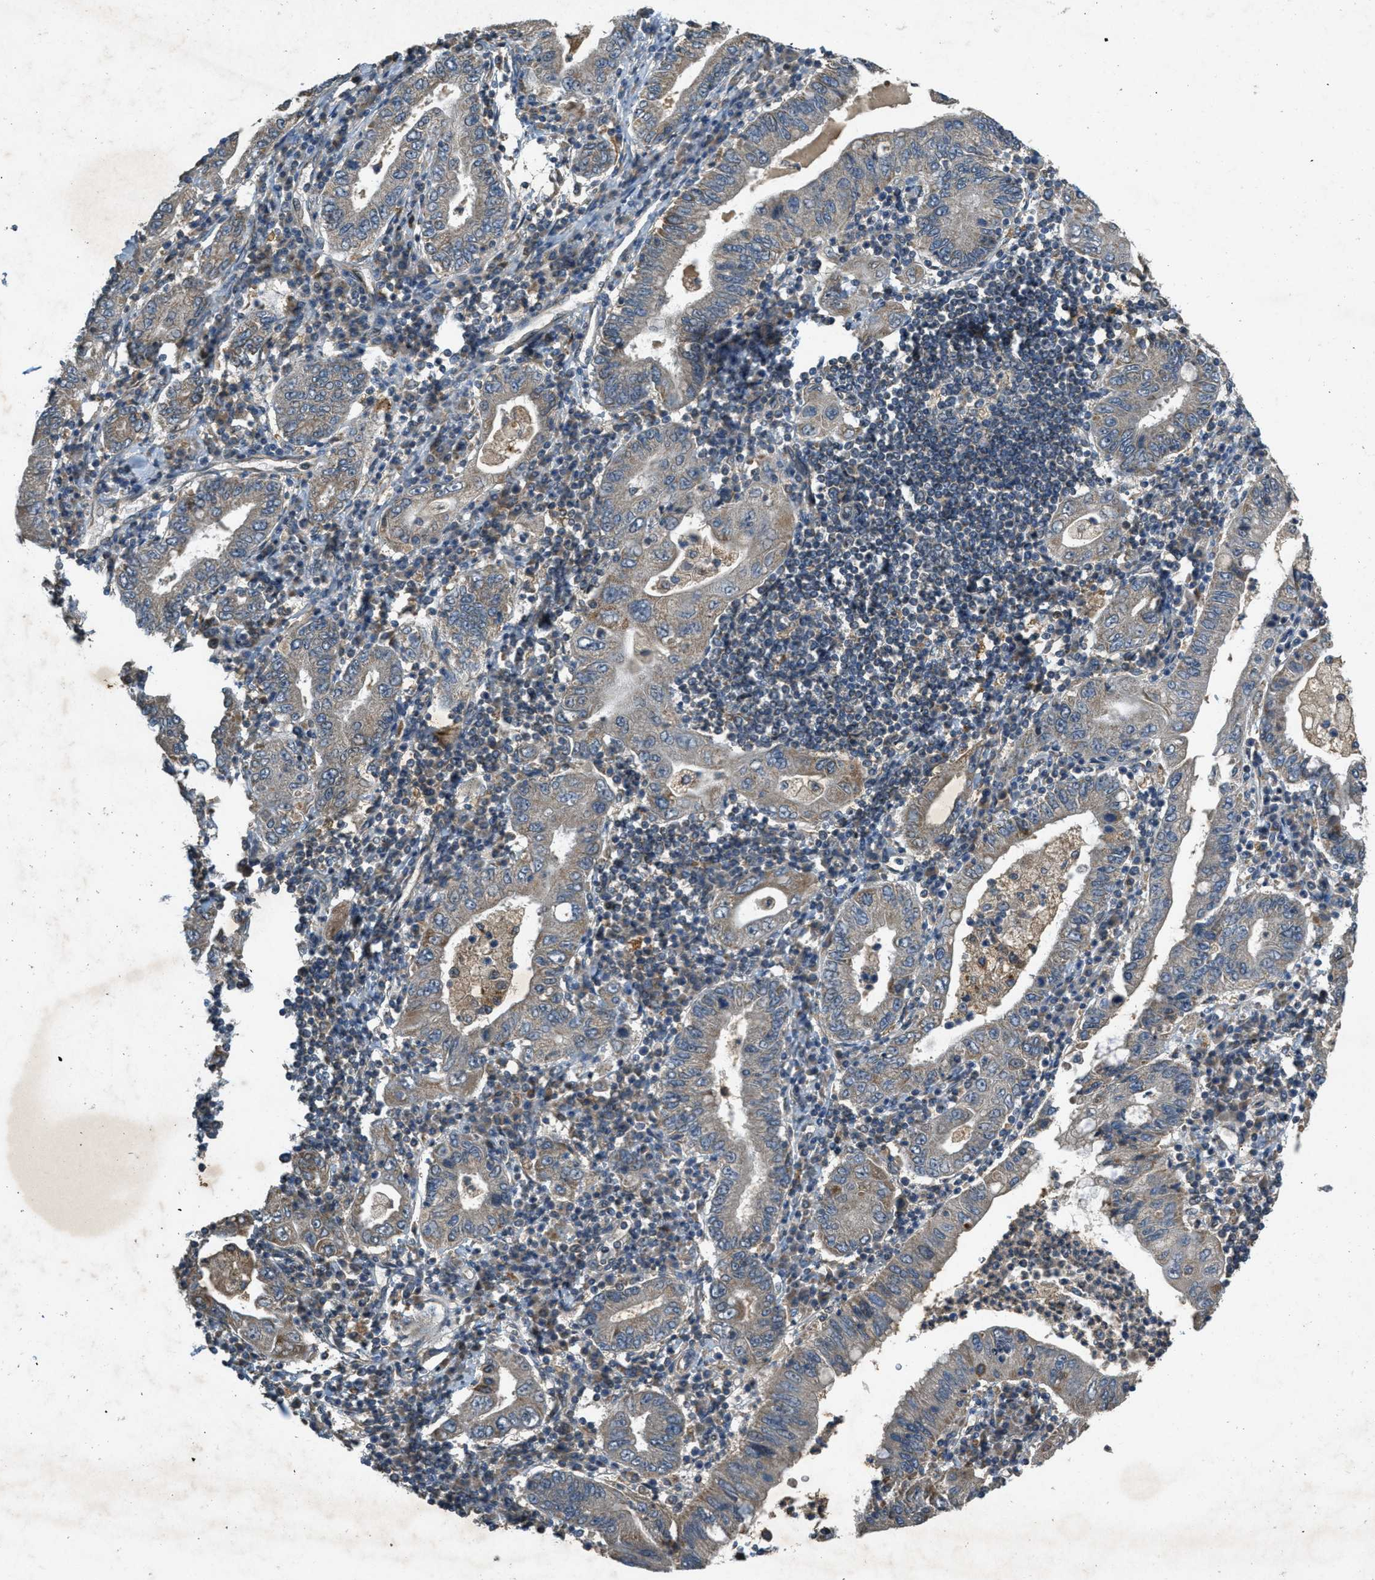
{"staining": {"intensity": "moderate", "quantity": "25%-75%", "location": "cytoplasmic/membranous"}, "tissue": "stomach cancer", "cell_type": "Tumor cells", "image_type": "cancer", "snomed": [{"axis": "morphology", "description": "Normal tissue, NOS"}, {"axis": "morphology", "description": "Adenocarcinoma, NOS"}, {"axis": "topography", "description": "Esophagus"}, {"axis": "topography", "description": "Stomach, upper"}, {"axis": "topography", "description": "Peripheral nerve tissue"}], "caption": "Immunohistochemical staining of adenocarcinoma (stomach) shows moderate cytoplasmic/membranous protein positivity in about 25%-75% of tumor cells.", "gene": "PPP1R15A", "patient": {"sex": "male", "age": 62}}